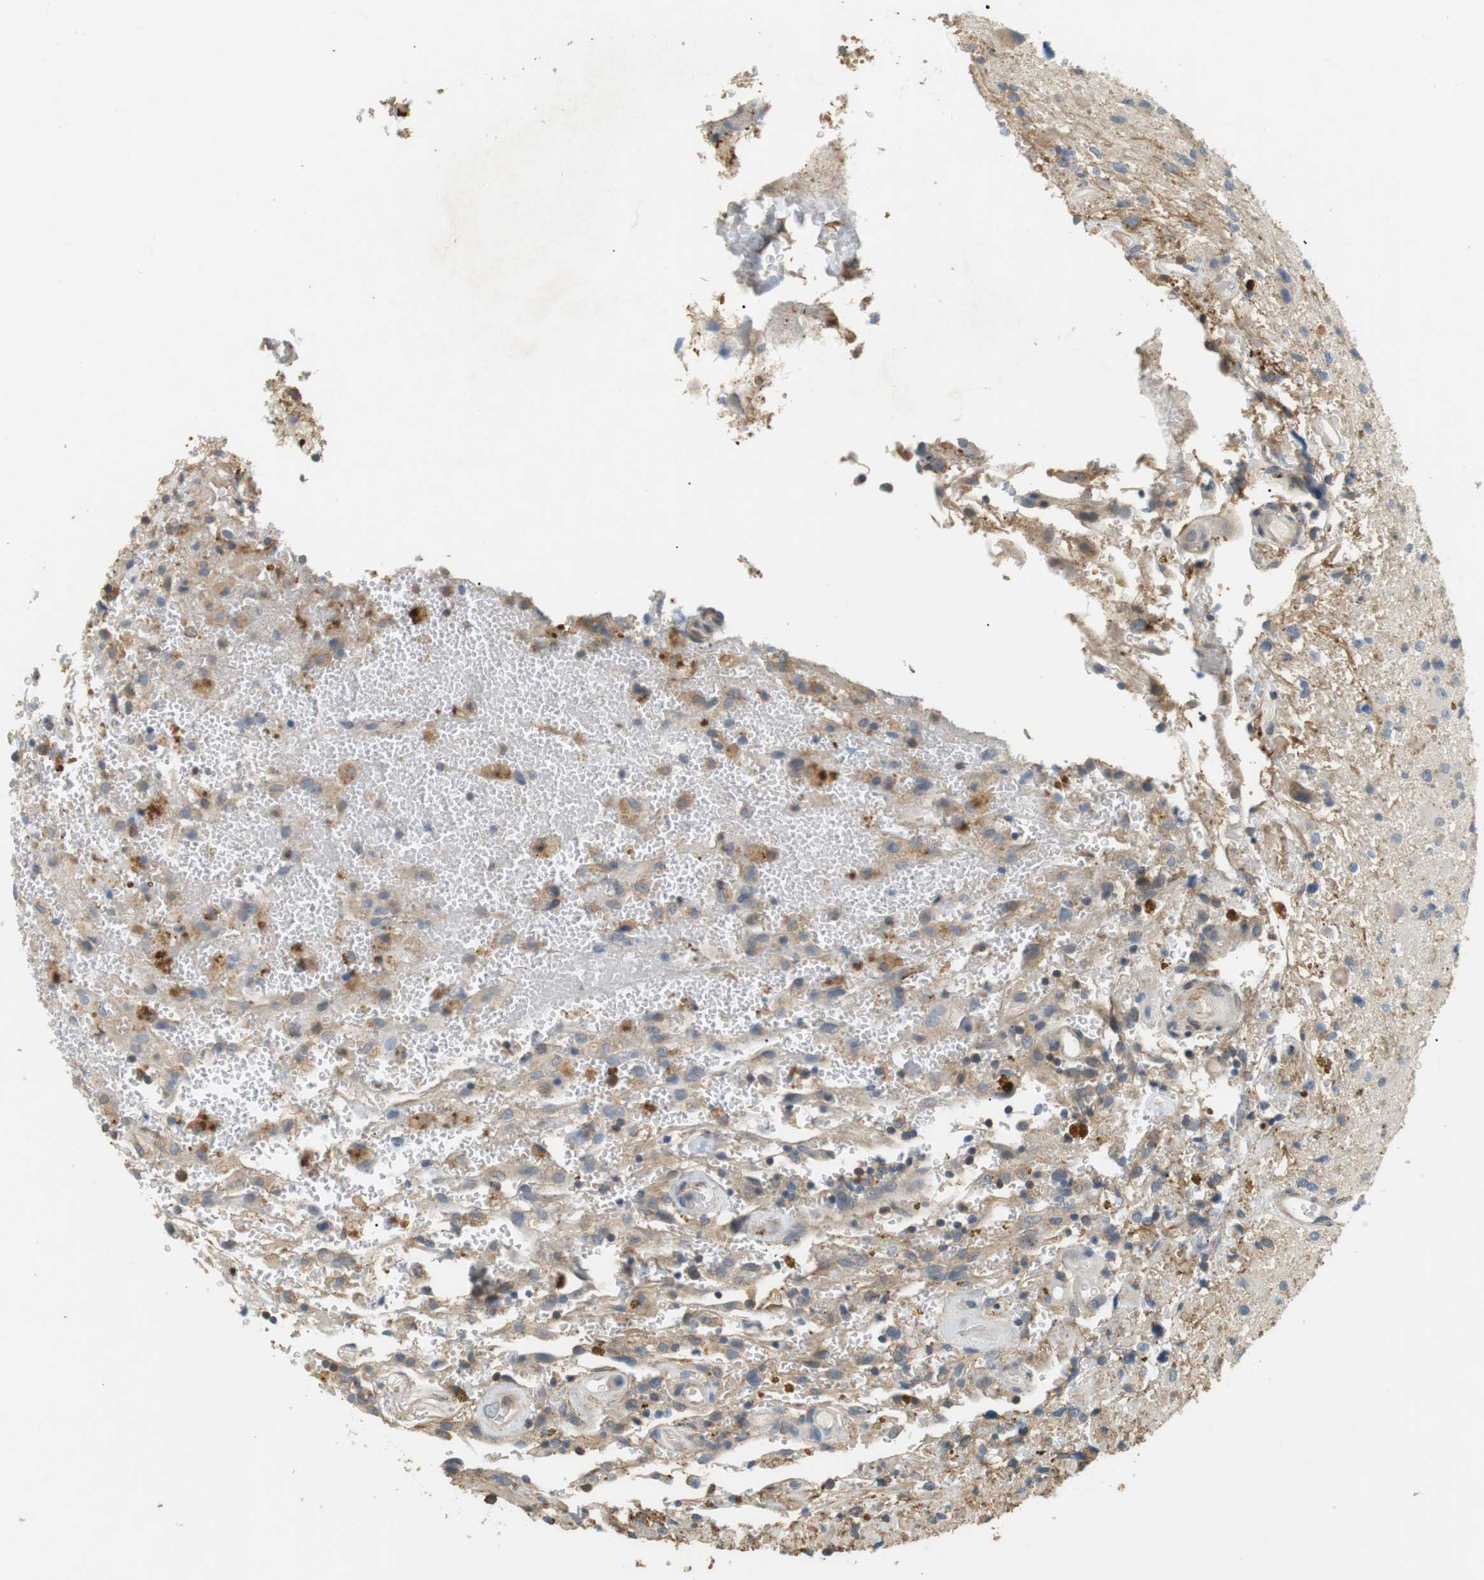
{"staining": {"intensity": "weak", "quantity": "25%-75%", "location": "cytoplasmic/membranous"}, "tissue": "glioma", "cell_type": "Tumor cells", "image_type": "cancer", "snomed": [{"axis": "morphology", "description": "Glioma, malignant, High grade"}, {"axis": "topography", "description": "Brain"}], "caption": "Tumor cells reveal low levels of weak cytoplasmic/membranous expression in about 25%-75% of cells in glioma.", "gene": "P2RY1", "patient": {"sex": "male", "age": 33}}